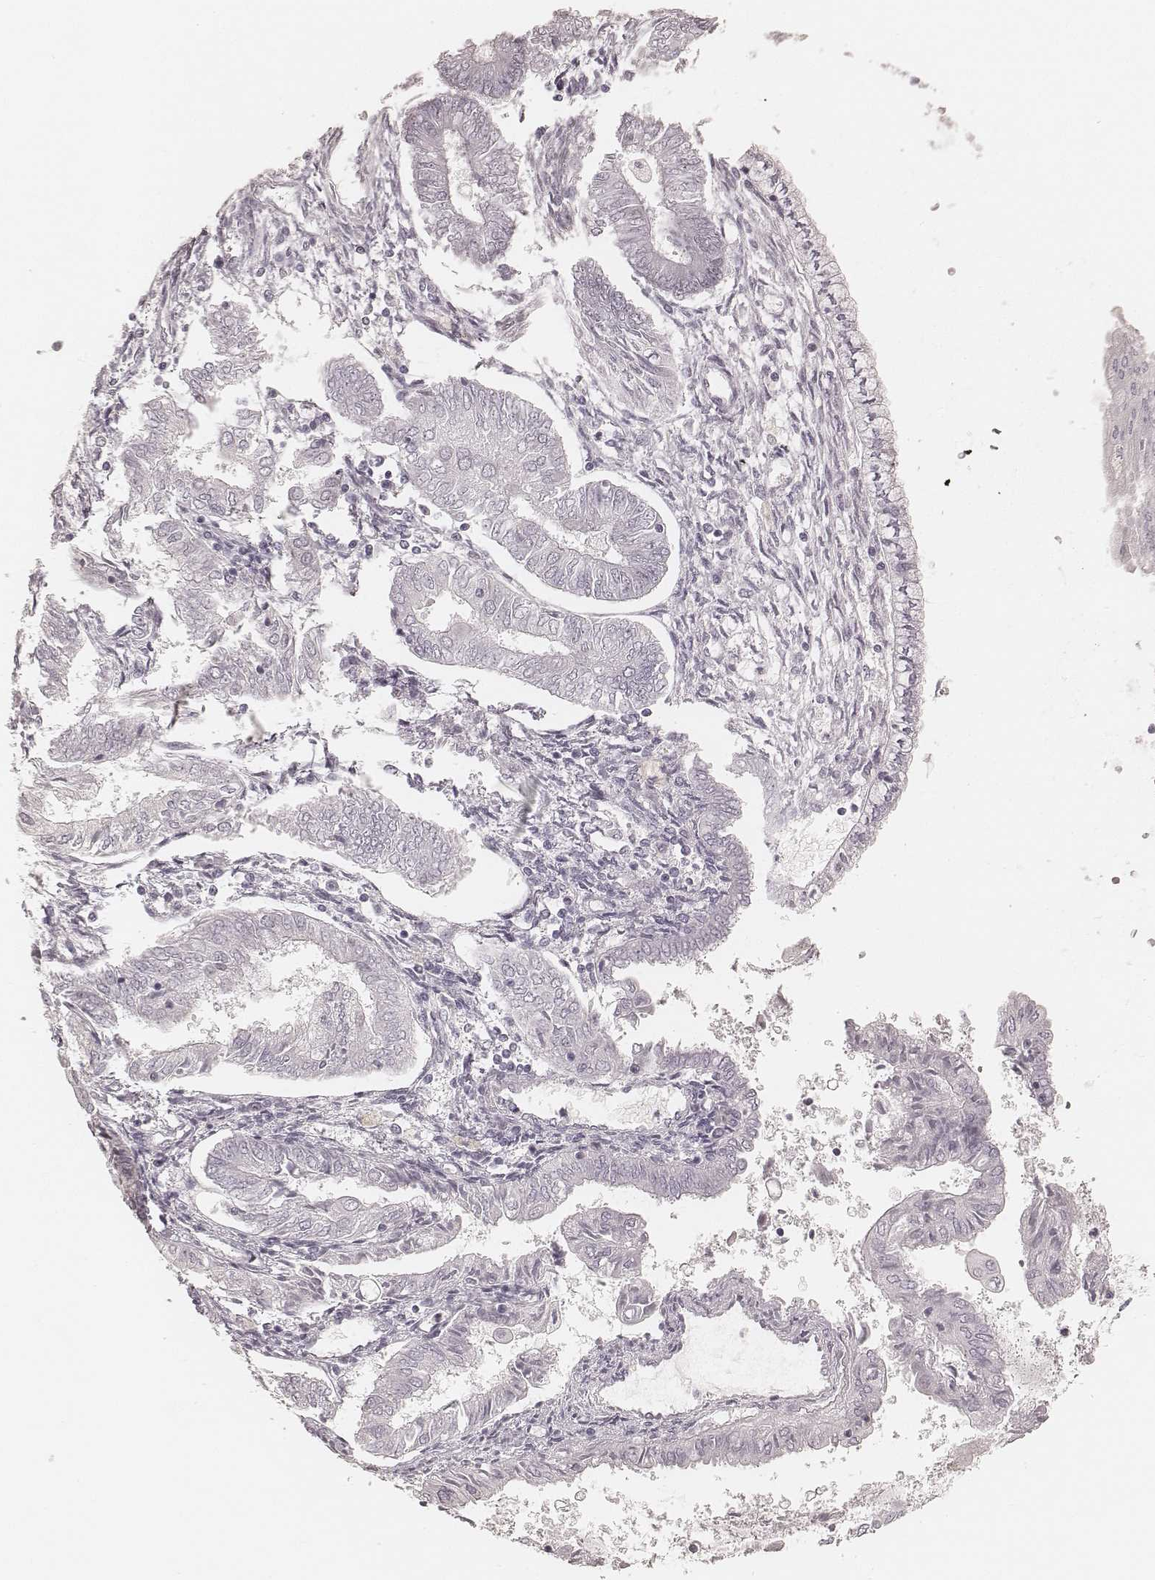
{"staining": {"intensity": "negative", "quantity": "none", "location": "none"}, "tissue": "endometrial cancer", "cell_type": "Tumor cells", "image_type": "cancer", "snomed": [{"axis": "morphology", "description": "Adenocarcinoma, NOS"}, {"axis": "topography", "description": "Endometrium"}], "caption": "Tumor cells are negative for brown protein staining in endometrial cancer (adenocarcinoma).", "gene": "TEX37", "patient": {"sex": "female", "age": 68}}